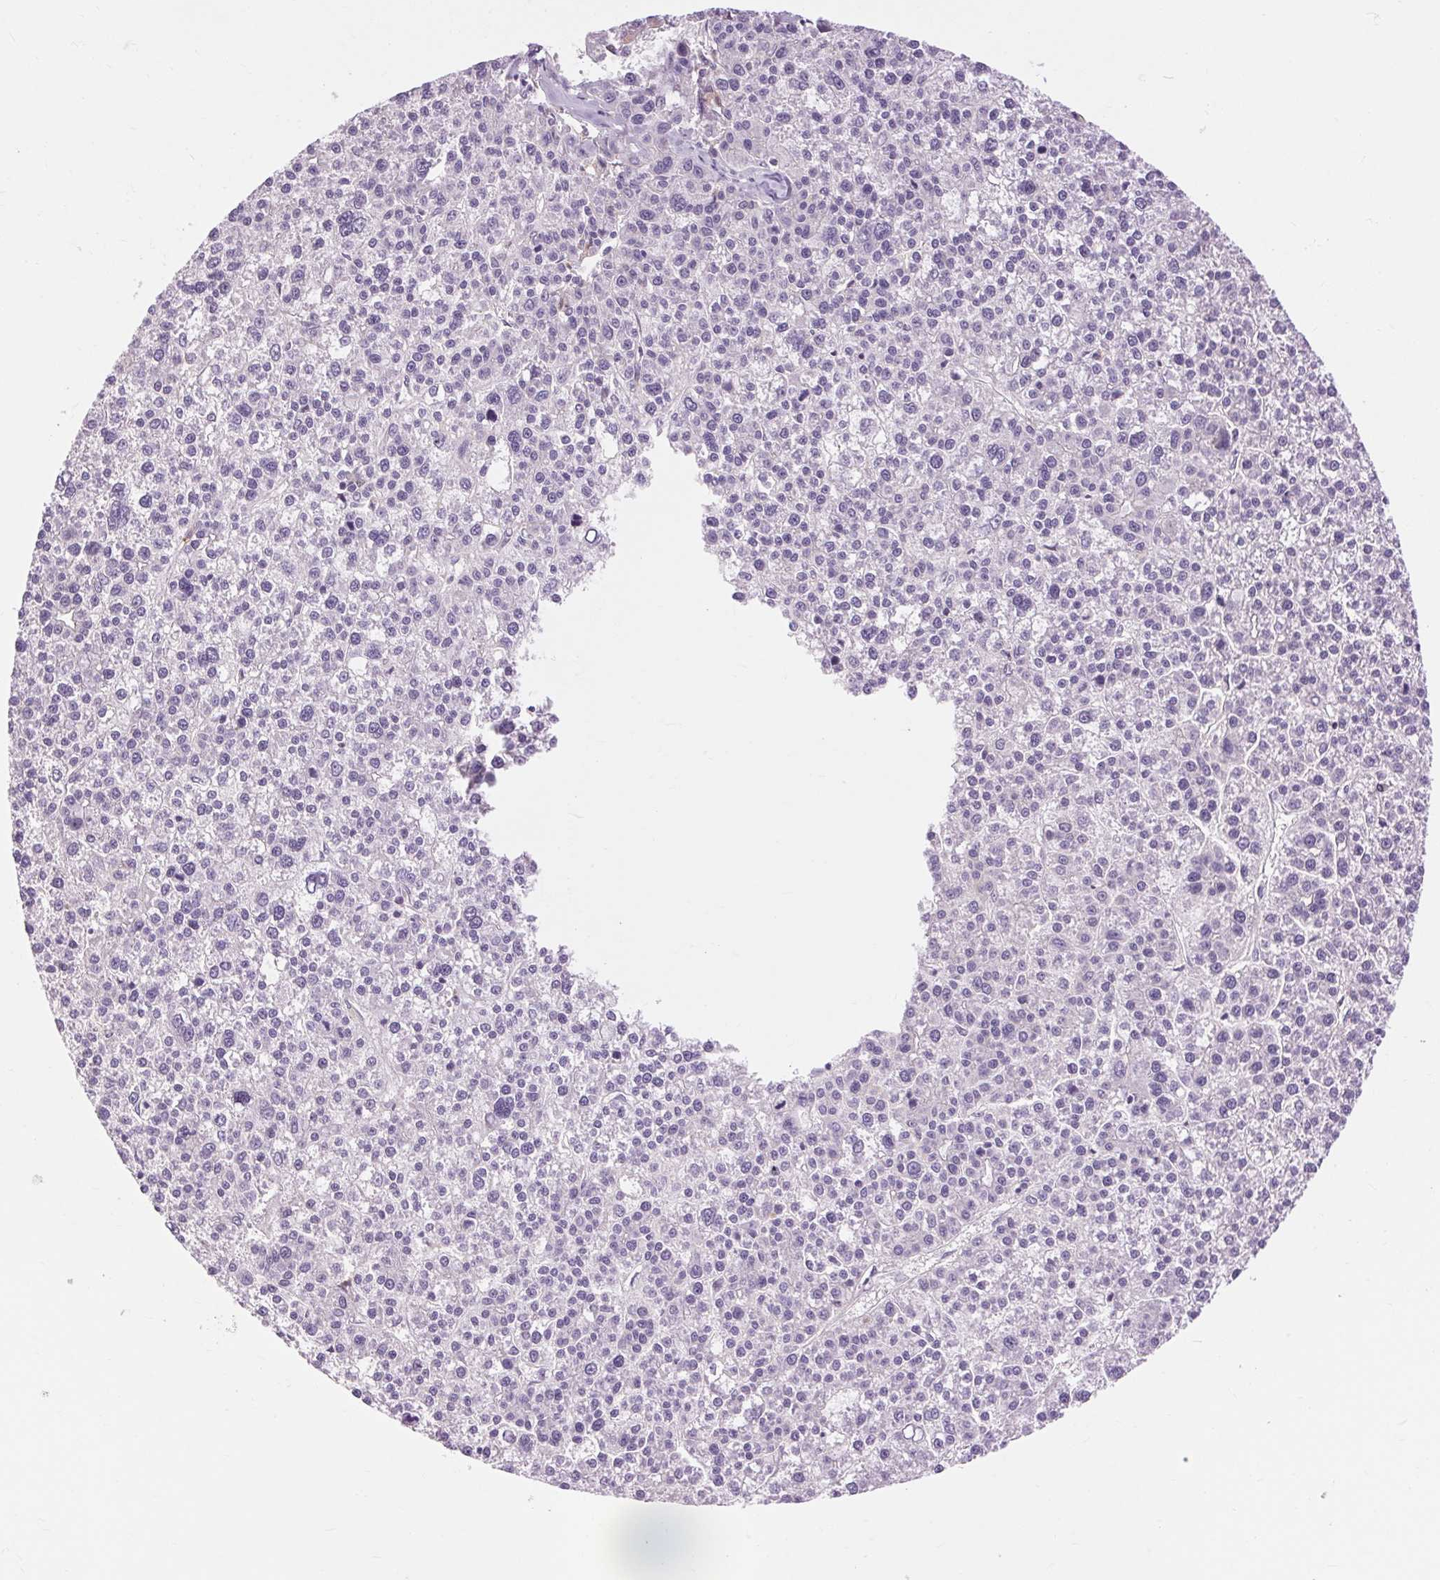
{"staining": {"intensity": "negative", "quantity": "none", "location": "none"}, "tissue": "liver cancer", "cell_type": "Tumor cells", "image_type": "cancer", "snomed": [{"axis": "morphology", "description": "Carcinoma, Hepatocellular, NOS"}, {"axis": "topography", "description": "Liver"}], "caption": "Protein analysis of hepatocellular carcinoma (liver) exhibits no significant staining in tumor cells.", "gene": "TM6SF1", "patient": {"sex": "female", "age": 58}}